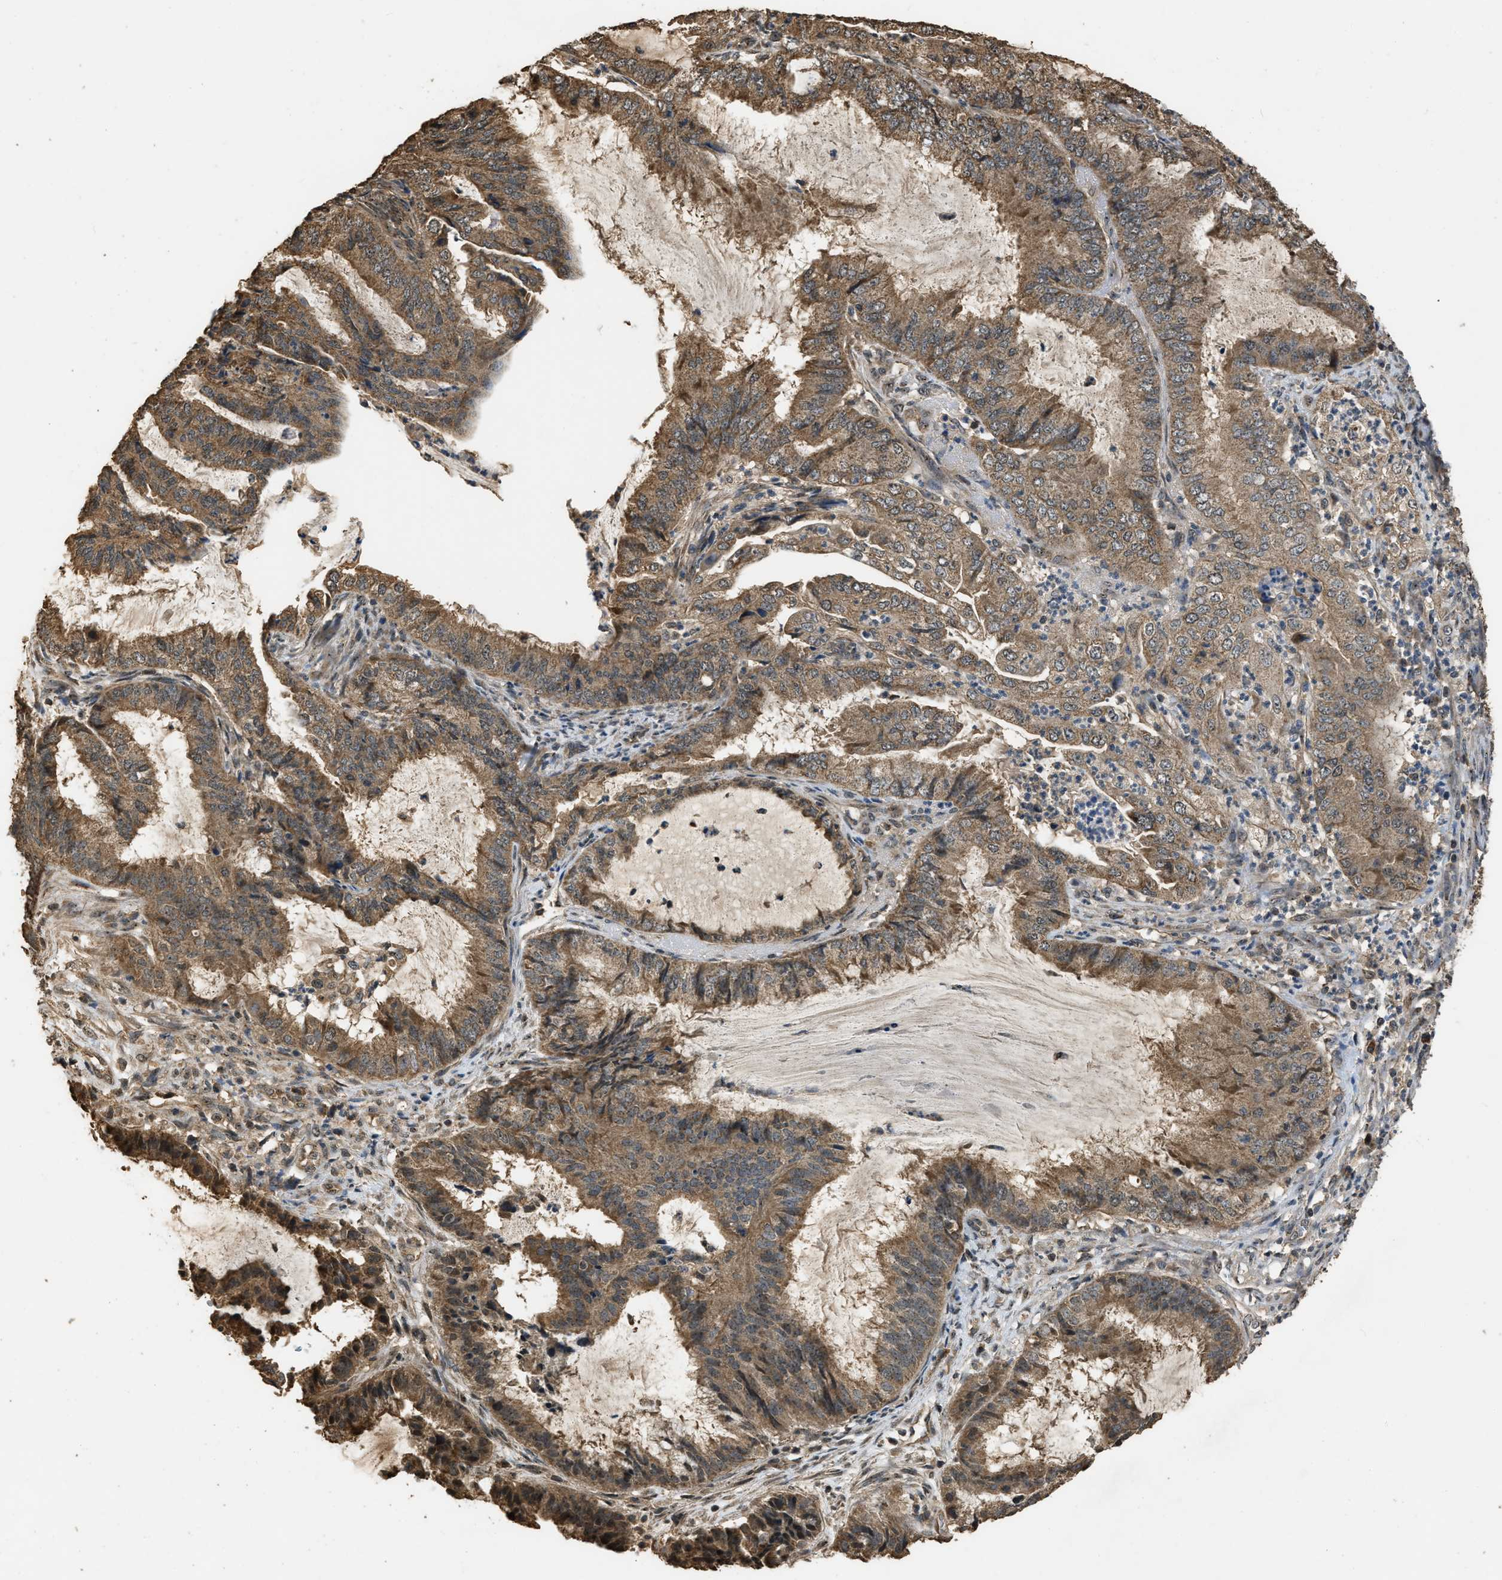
{"staining": {"intensity": "moderate", "quantity": ">75%", "location": "cytoplasmic/membranous"}, "tissue": "endometrial cancer", "cell_type": "Tumor cells", "image_type": "cancer", "snomed": [{"axis": "morphology", "description": "Adenocarcinoma, NOS"}, {"axis": "topography", "description": "Endometrium"}], "caption": "Immunohistochemical staining of adenocarcinoma (endometrial) shows medium levels of moderate cytoplasmic/membranous protein positivity in approximately >75% of tumor cells. (brown staining indicates protein expression, while blue staining denotes nuclei).", "gene": "DENND6B", "patient": {"sex": "female", "age": 51}}